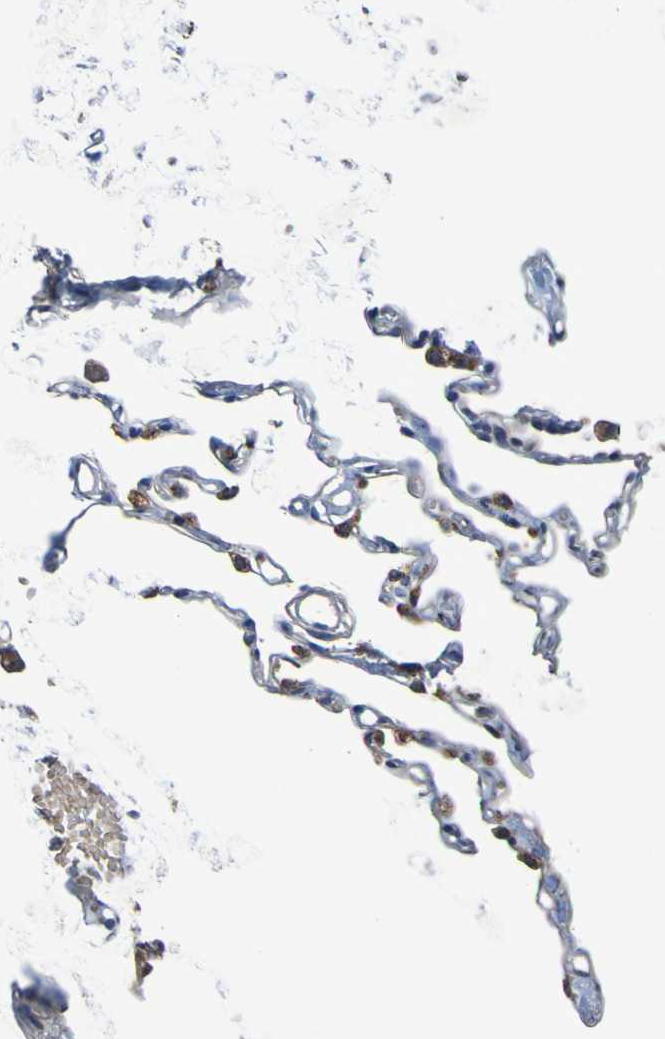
{"staining": {"intensity": "negative", "quantity": "none", "location": "none"}, "tissue": "lung", "cell_type": "Alveolar cells", "image_type": "normal", "snomed": [{"axis": "morphology", "description": "Normal tissue, NOS"}, {"axis": "topography", "description": "Lung"}], "caption": "Image shows no protein expression in alveolar cells of unremarkable lung.", "gene": "SDK1", "patient": {"sex": "female", "age": 49}}